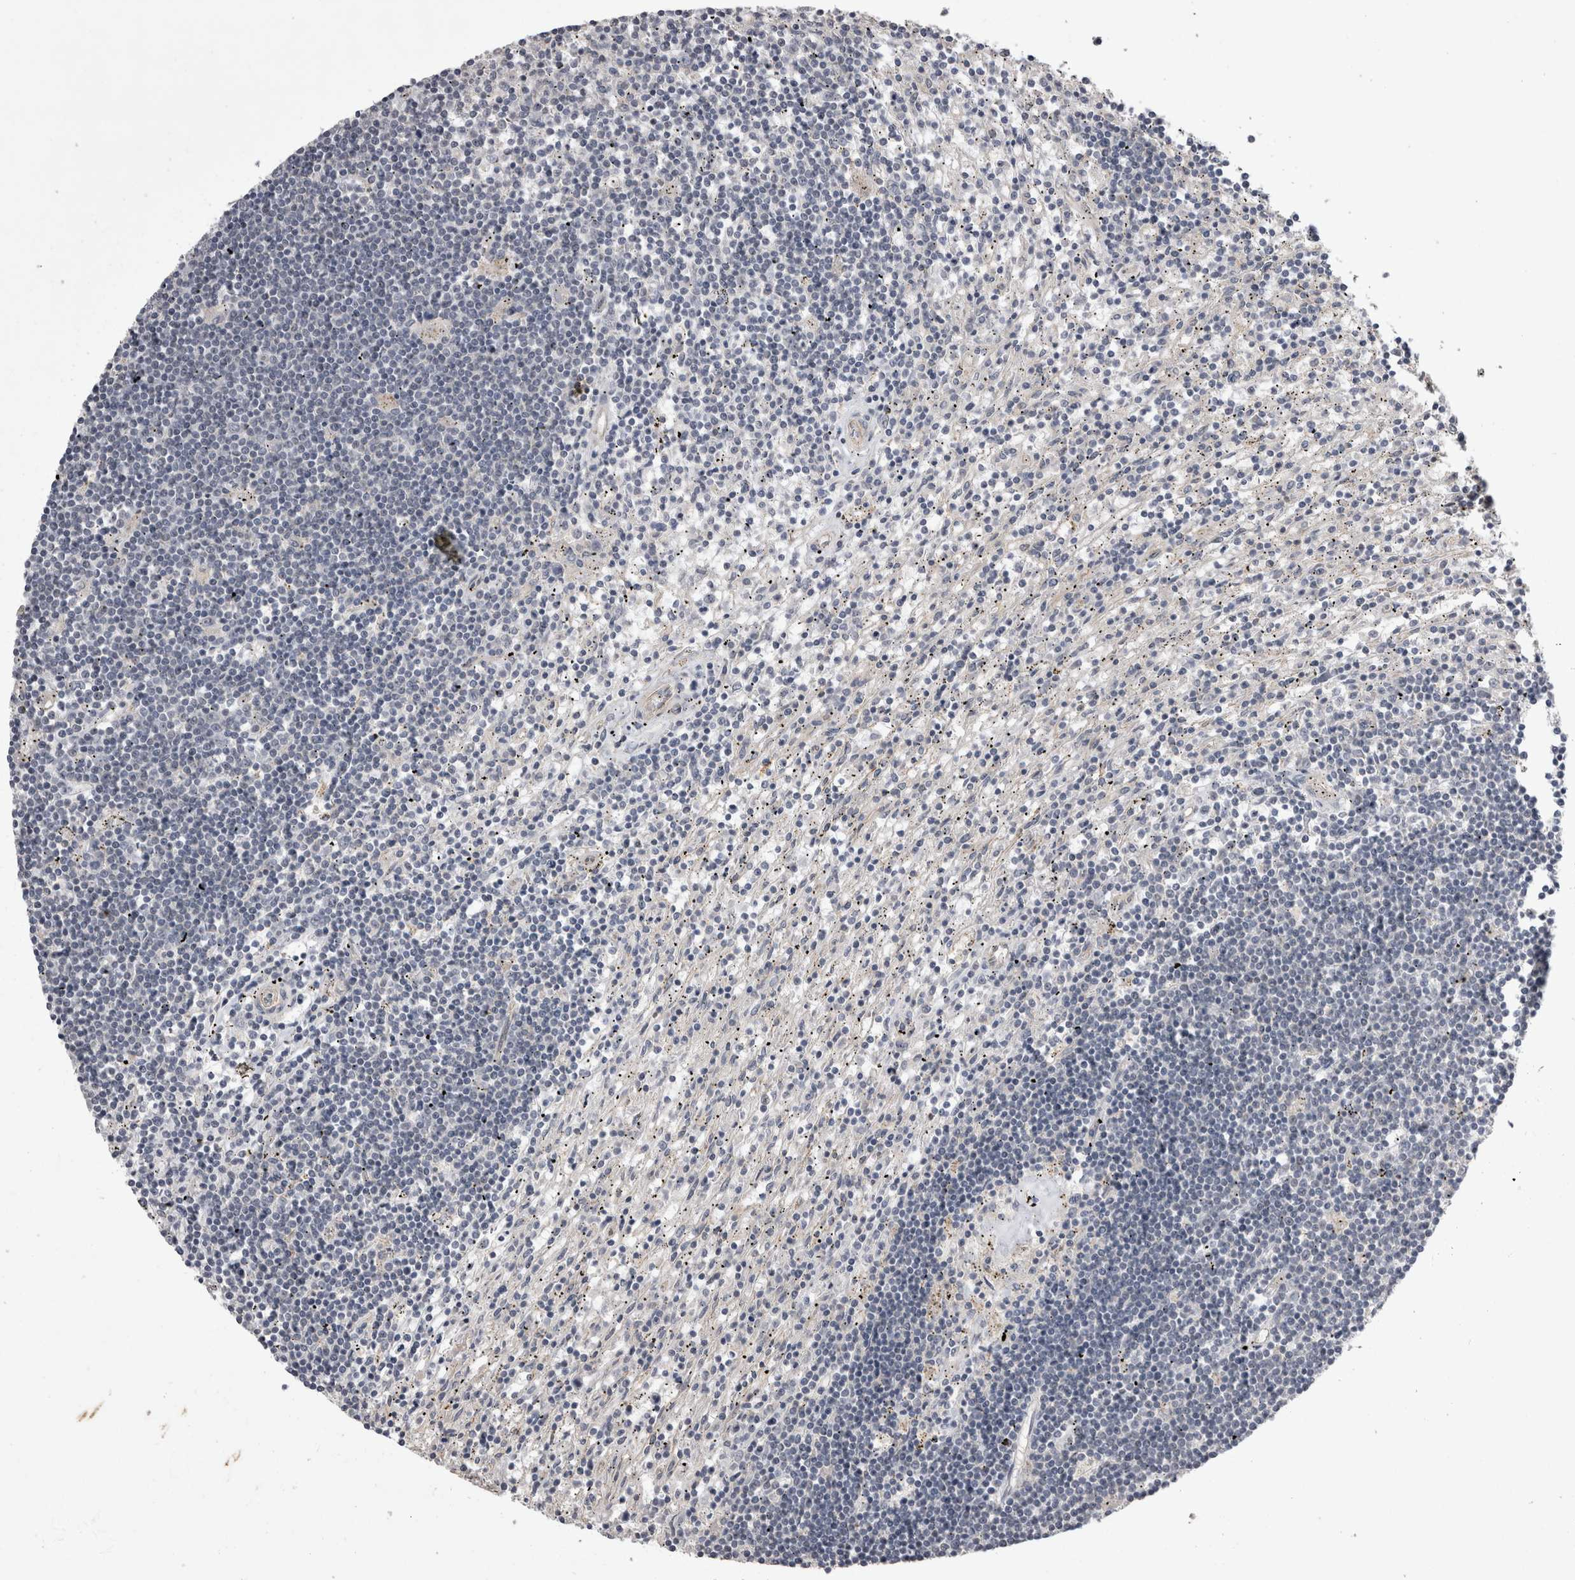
{"staining": {"intensity": "negative", "quantity": "none", "location": "none"}, "tissue": "lymphoma", "cell_type": "Tumor cells", "image_type": "cancer", "snomed": [{"axis": "morphology", "description": "Malignant lymphoma, non-Hodgkin's type, Low grade"}, {"axis": "topography", "description": "Spleen"}], "caption": "Tumor cells show no significant protein positivity in lymphoma.", "gene": "CTBS", "patient": {"sex": "male", "age": 76}}